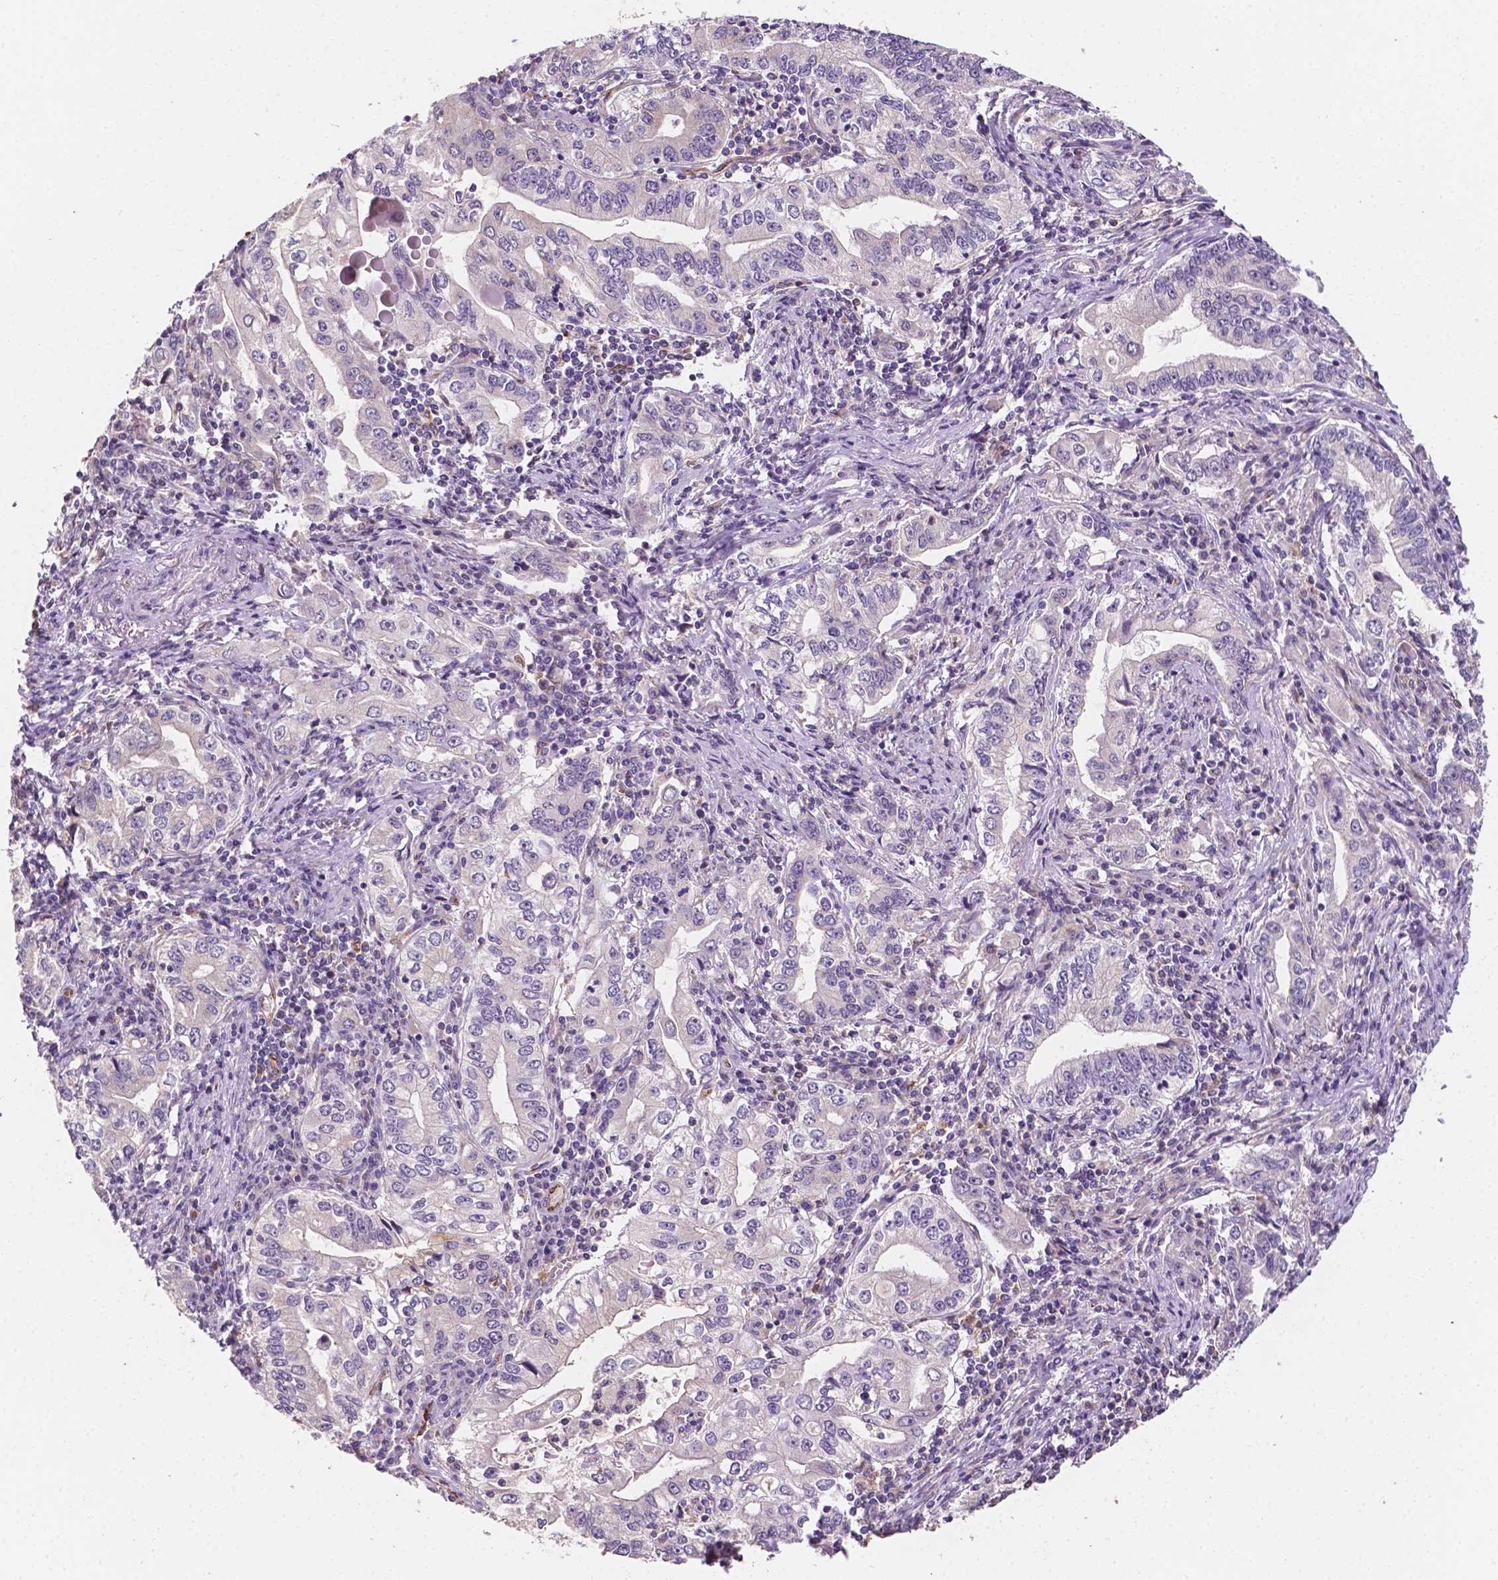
{"staining": {"intensity": "negative", "quantity": "none", "location": "none"}, "tissue": "stomach cancer", "cell_type": "Tumor cells", "image_type": "cancer", "snomed": [{"axis": "morphology", "description": "Adenocarcinoma, NOS"}, {"axis": "topography", "description": "Stomach, lower"}], "caption": "Tumor cells show no significant staining in stomach adenocarcinoma.", "gene": "SLC22A4", "patient": {"sex": "female", "age": 72}}